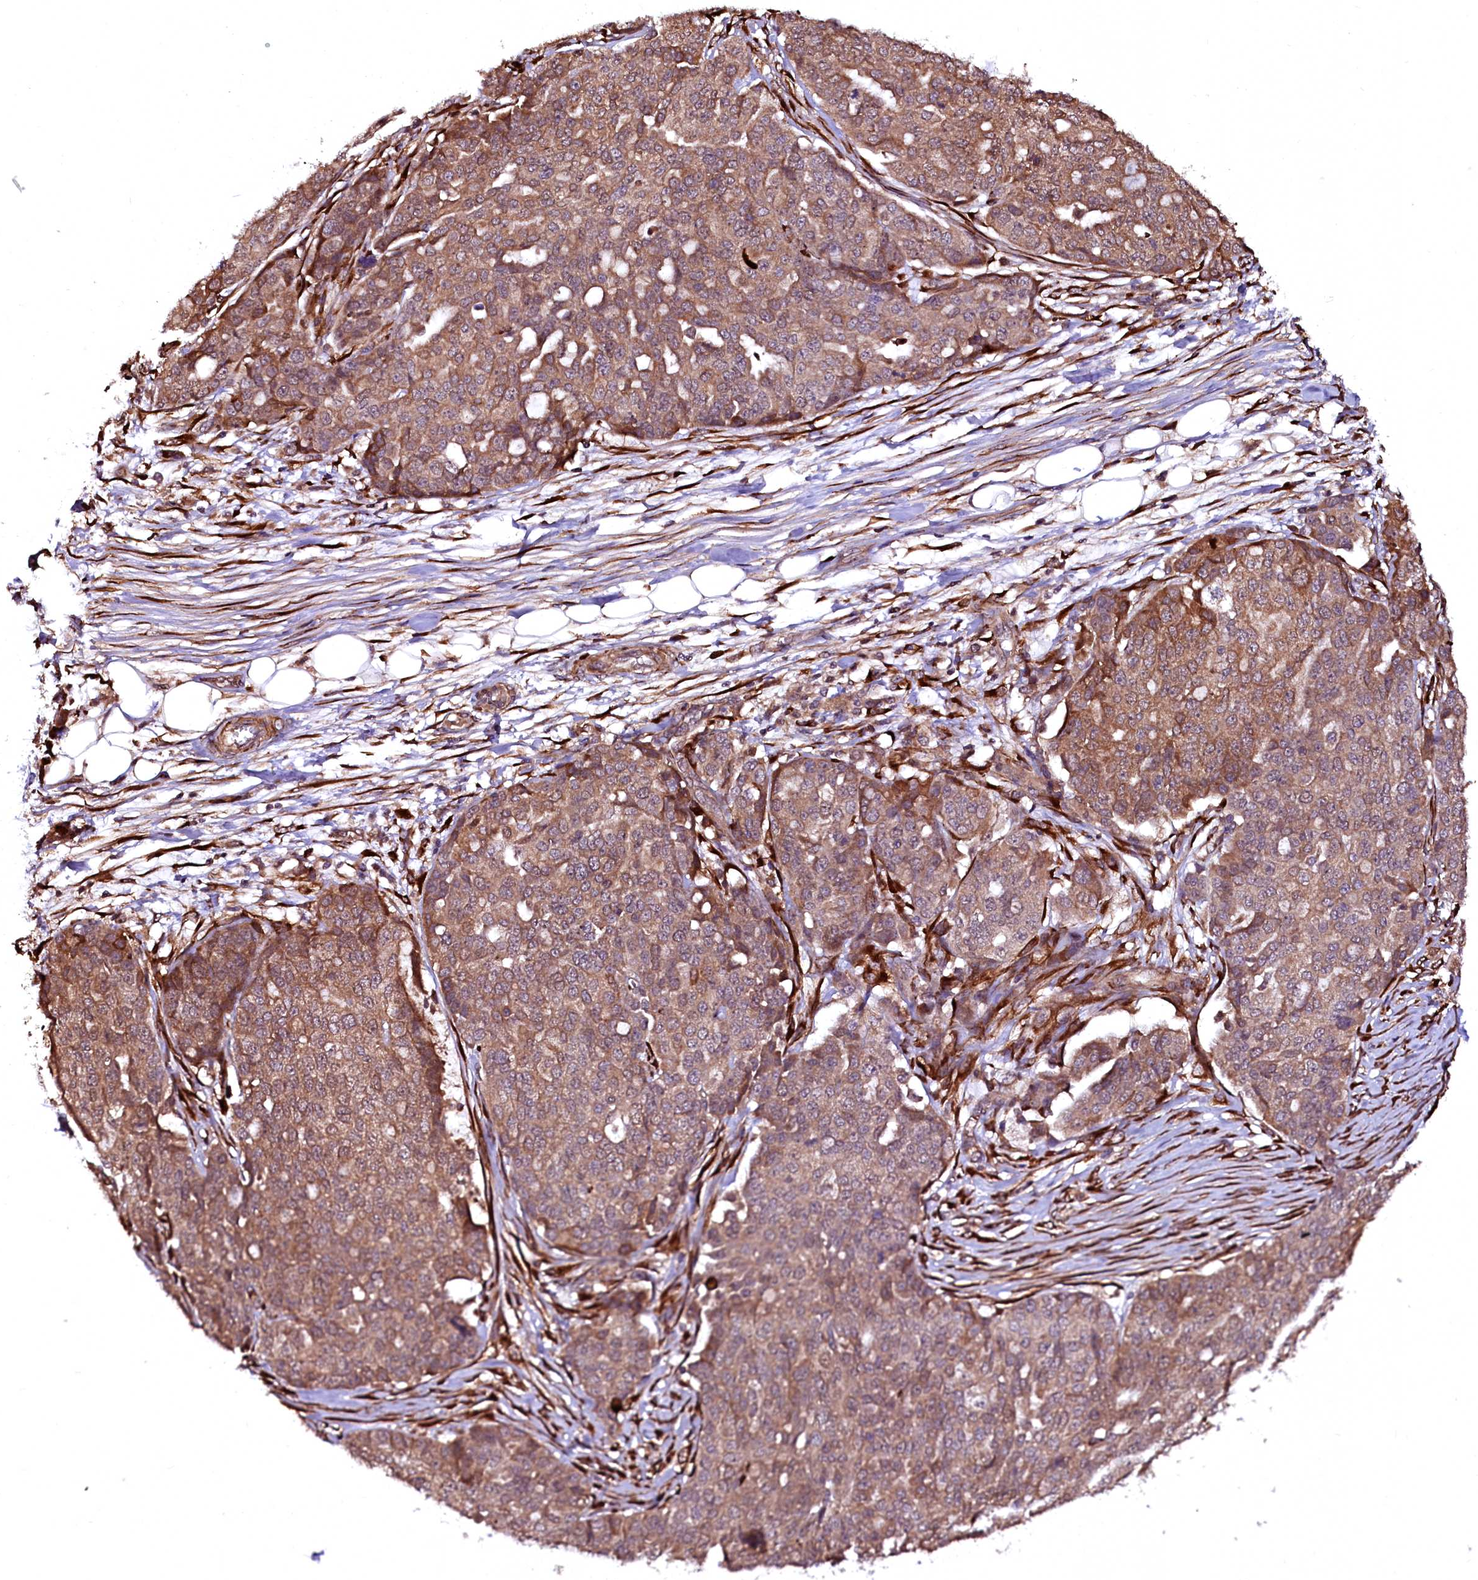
{"staining": {"intensity": "moderate", "quantity": ">75%", "location": "cytoplasmic/membranous"}, "tissue": "ovarian cancer", "cell_type": "Tumor cells", "image_type": "cancer", "snomed": [{"axis": "morphology", "description": "Cystadenocarcinoma, serous, NOS"}, {"axis": "topography", "description": "Soft tissue"}, {"axis": "topography", "description": "Ovary"}], "caption": "This image reveals IHC staining of human ovarian serous cystadenocarcinoma, with medium moderate cytoplasmic/membranous expression in about >75% of tumor cells.", "gene": "N4BP1", "patient": {"sex": "female", "age": 57}}